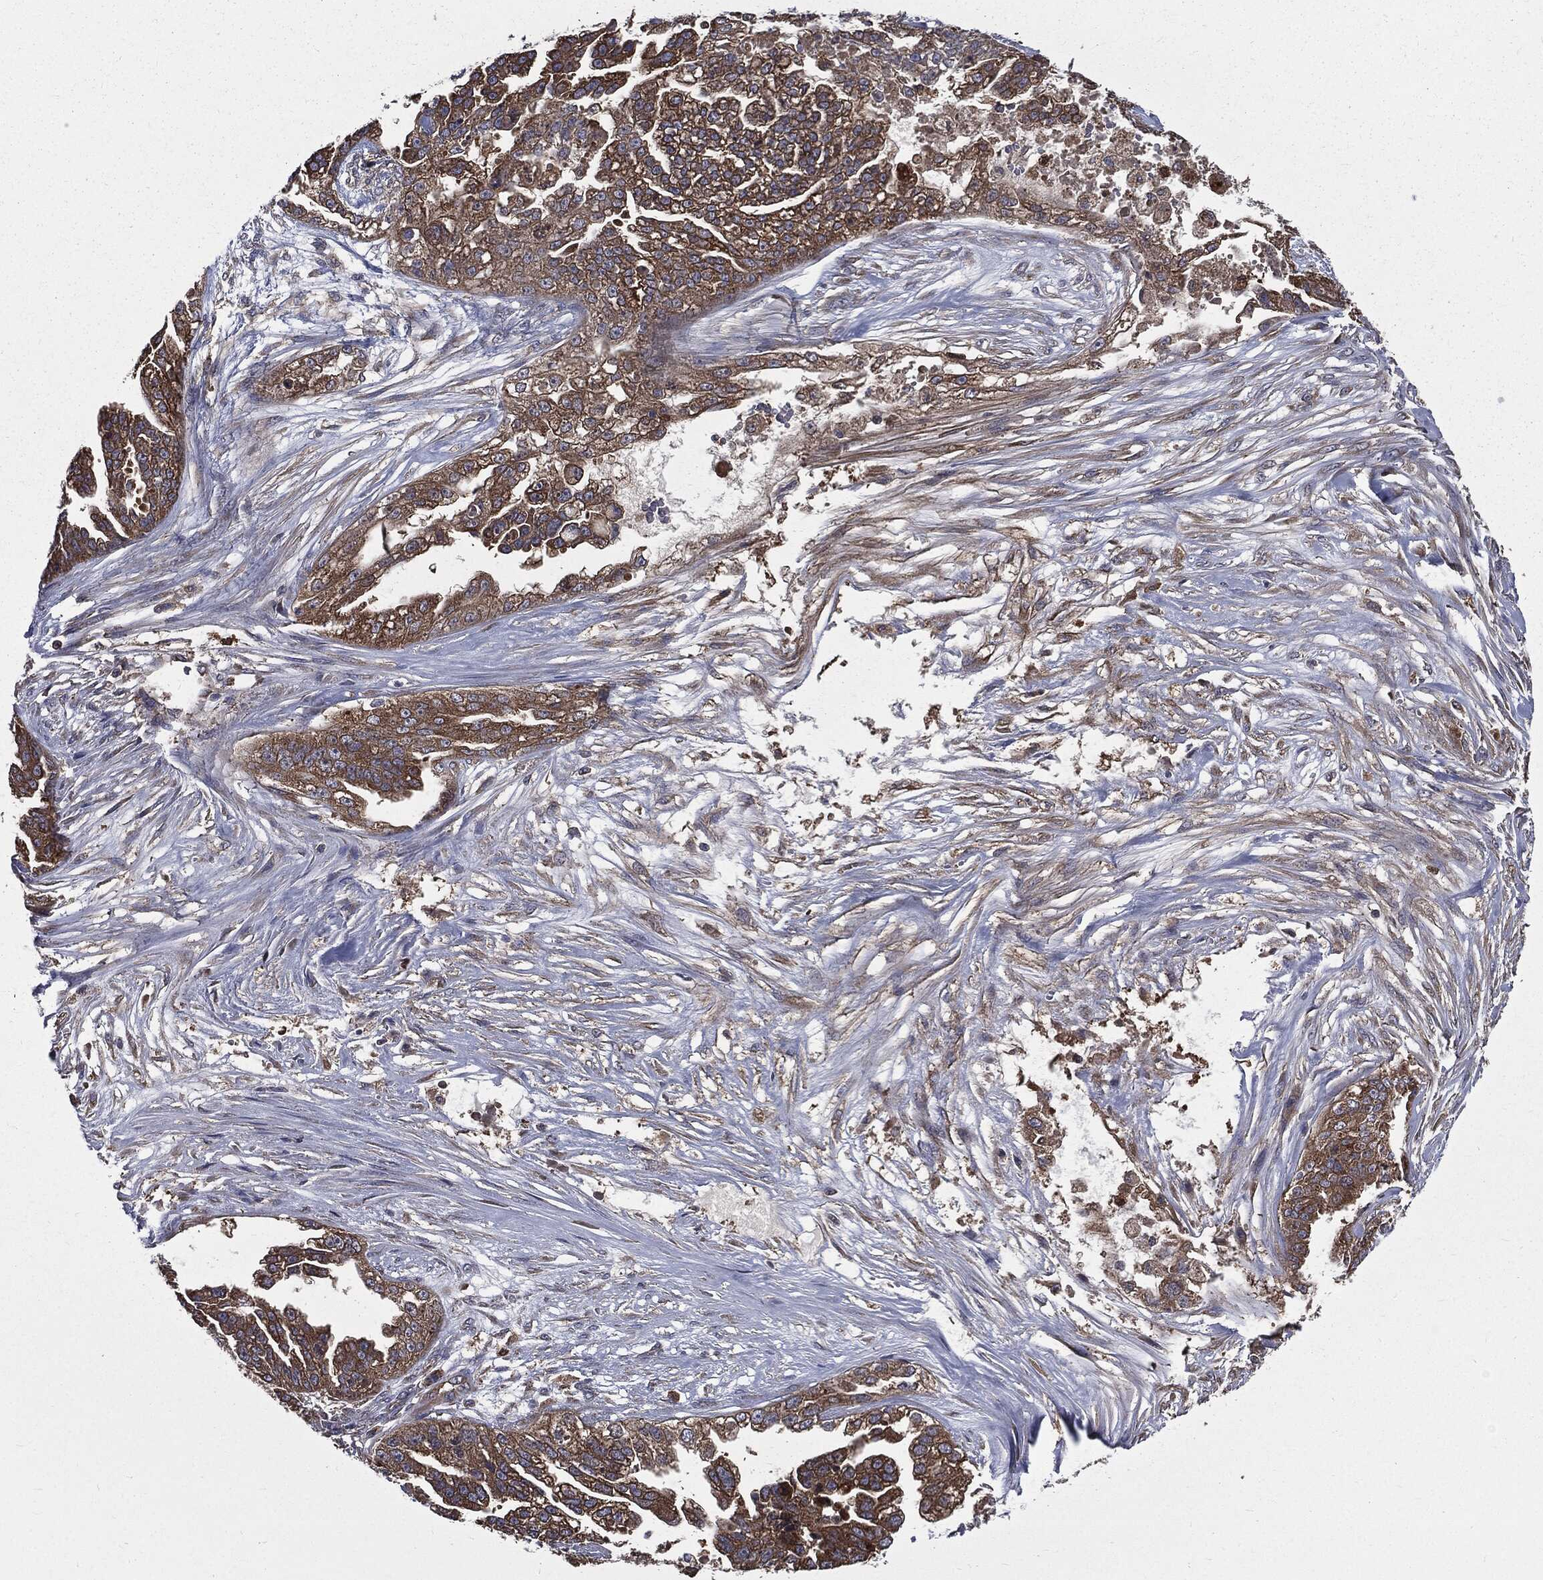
{"staining": {"intensity": "strong", "quantity": "25%-75%", "location": "cytoplasmic/membranous"}, "tissue": "ovarian cancer", "cell_type": "Tumor cells", "image_type": "cancer", "snomed": [{"axis": "morphology", "description": "Cystadenocarcinoma, serous, NOS"}, {"axis": "topography", "description": "Ovary"}], "caption": "Ovarian serous cystadenocarcinoma stained with a protein marker shows strong staining in tumor cells.", "gene": "PDCD6IP", "patient": {"sex": "female", "age": 71}}